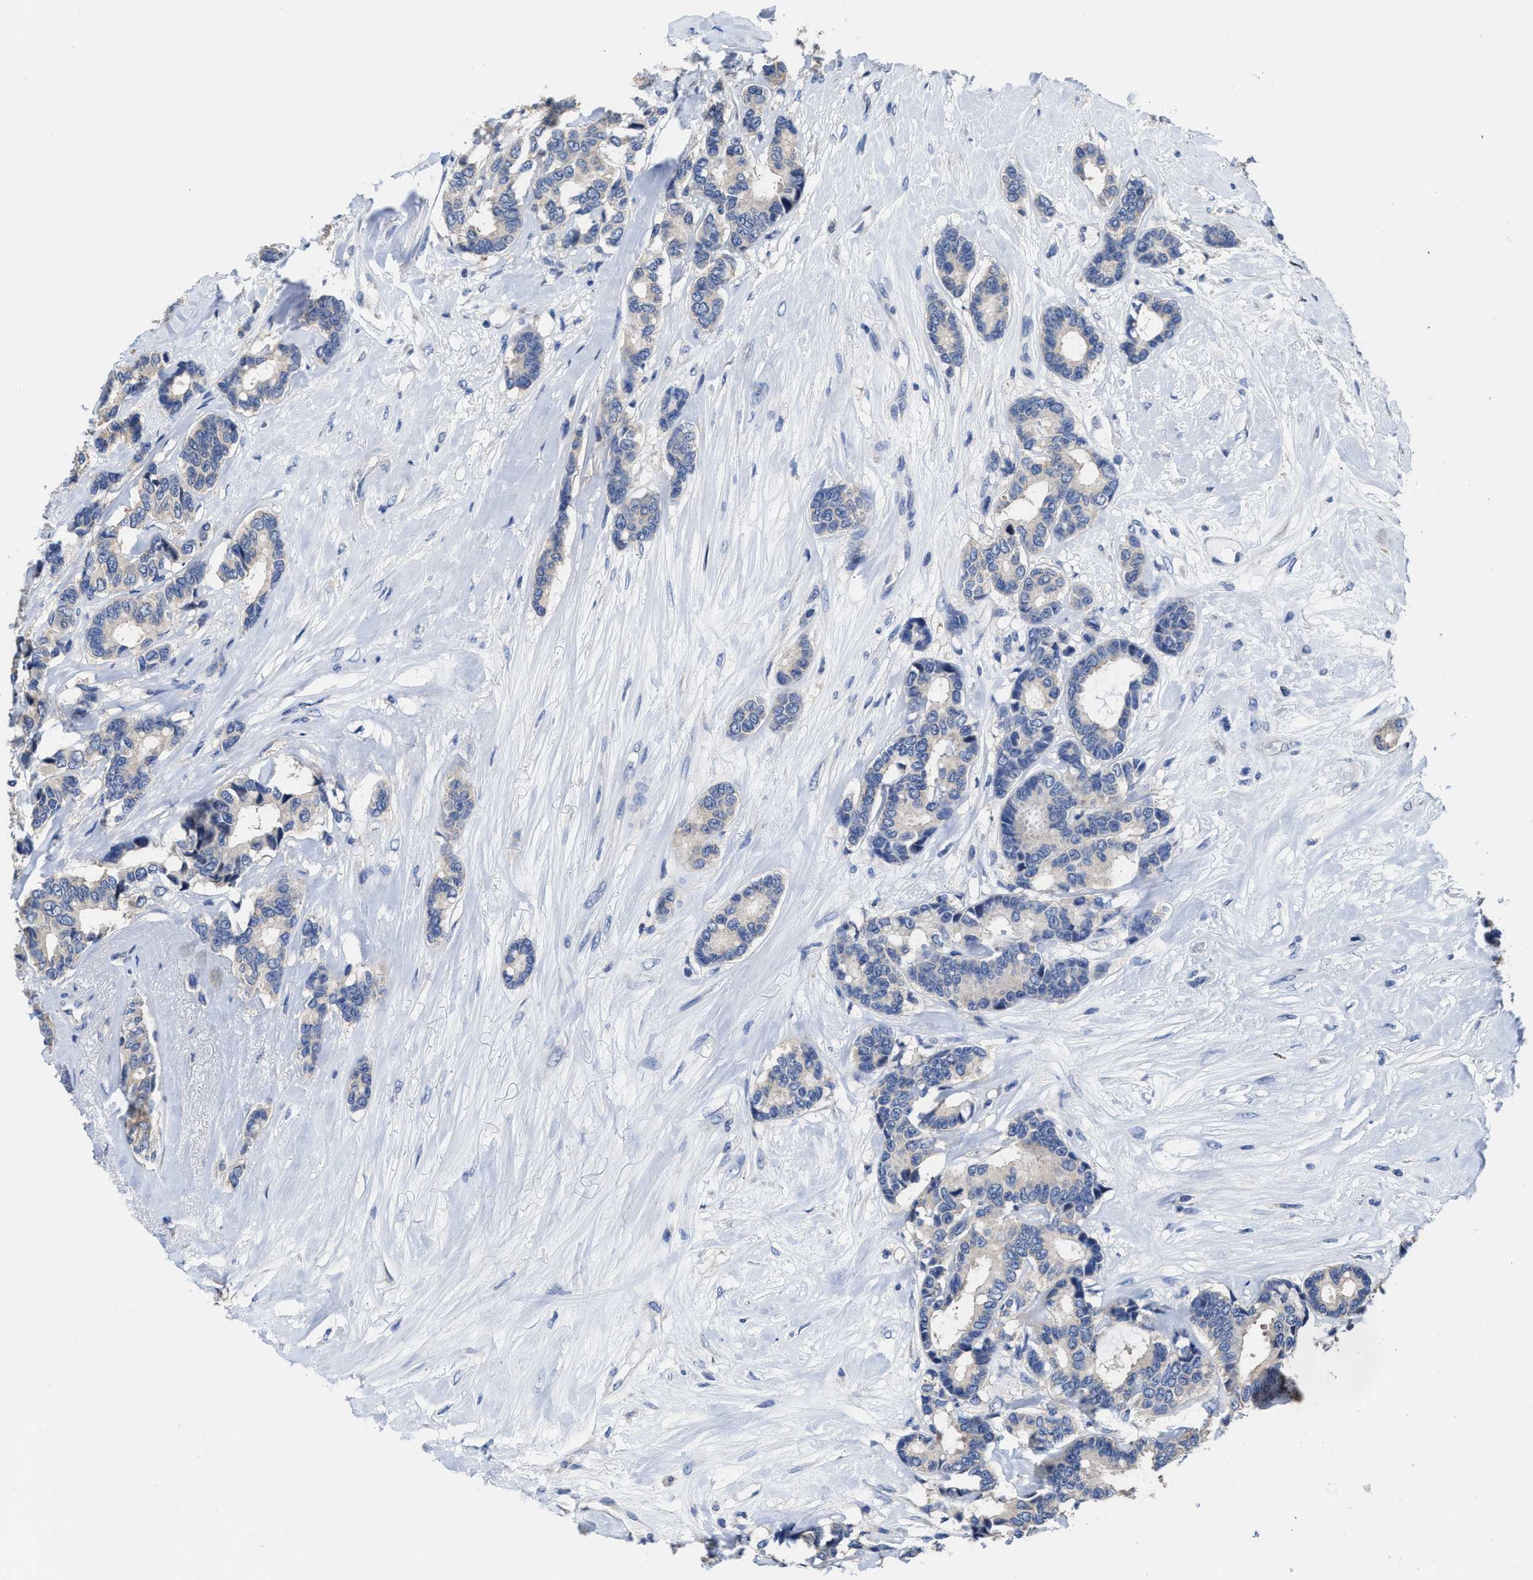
{"staining": {"intensity": "negative", "quantity": "none", "location": "none"}, "tissue": "breast cancer", "cell_type": "Tumor cells", "image_type": "cancer", "snomed": [{"axis": "morphology", "description": "Duct carcinoma"}, {"axis": "topography", "description": "Breast"}], "caption": "The image exhibits no significant staining in tumor cells of breast invasive ductal carcinoma.", "gene": "HOOK1", "patient": {"sex": "female", "age": 87}}